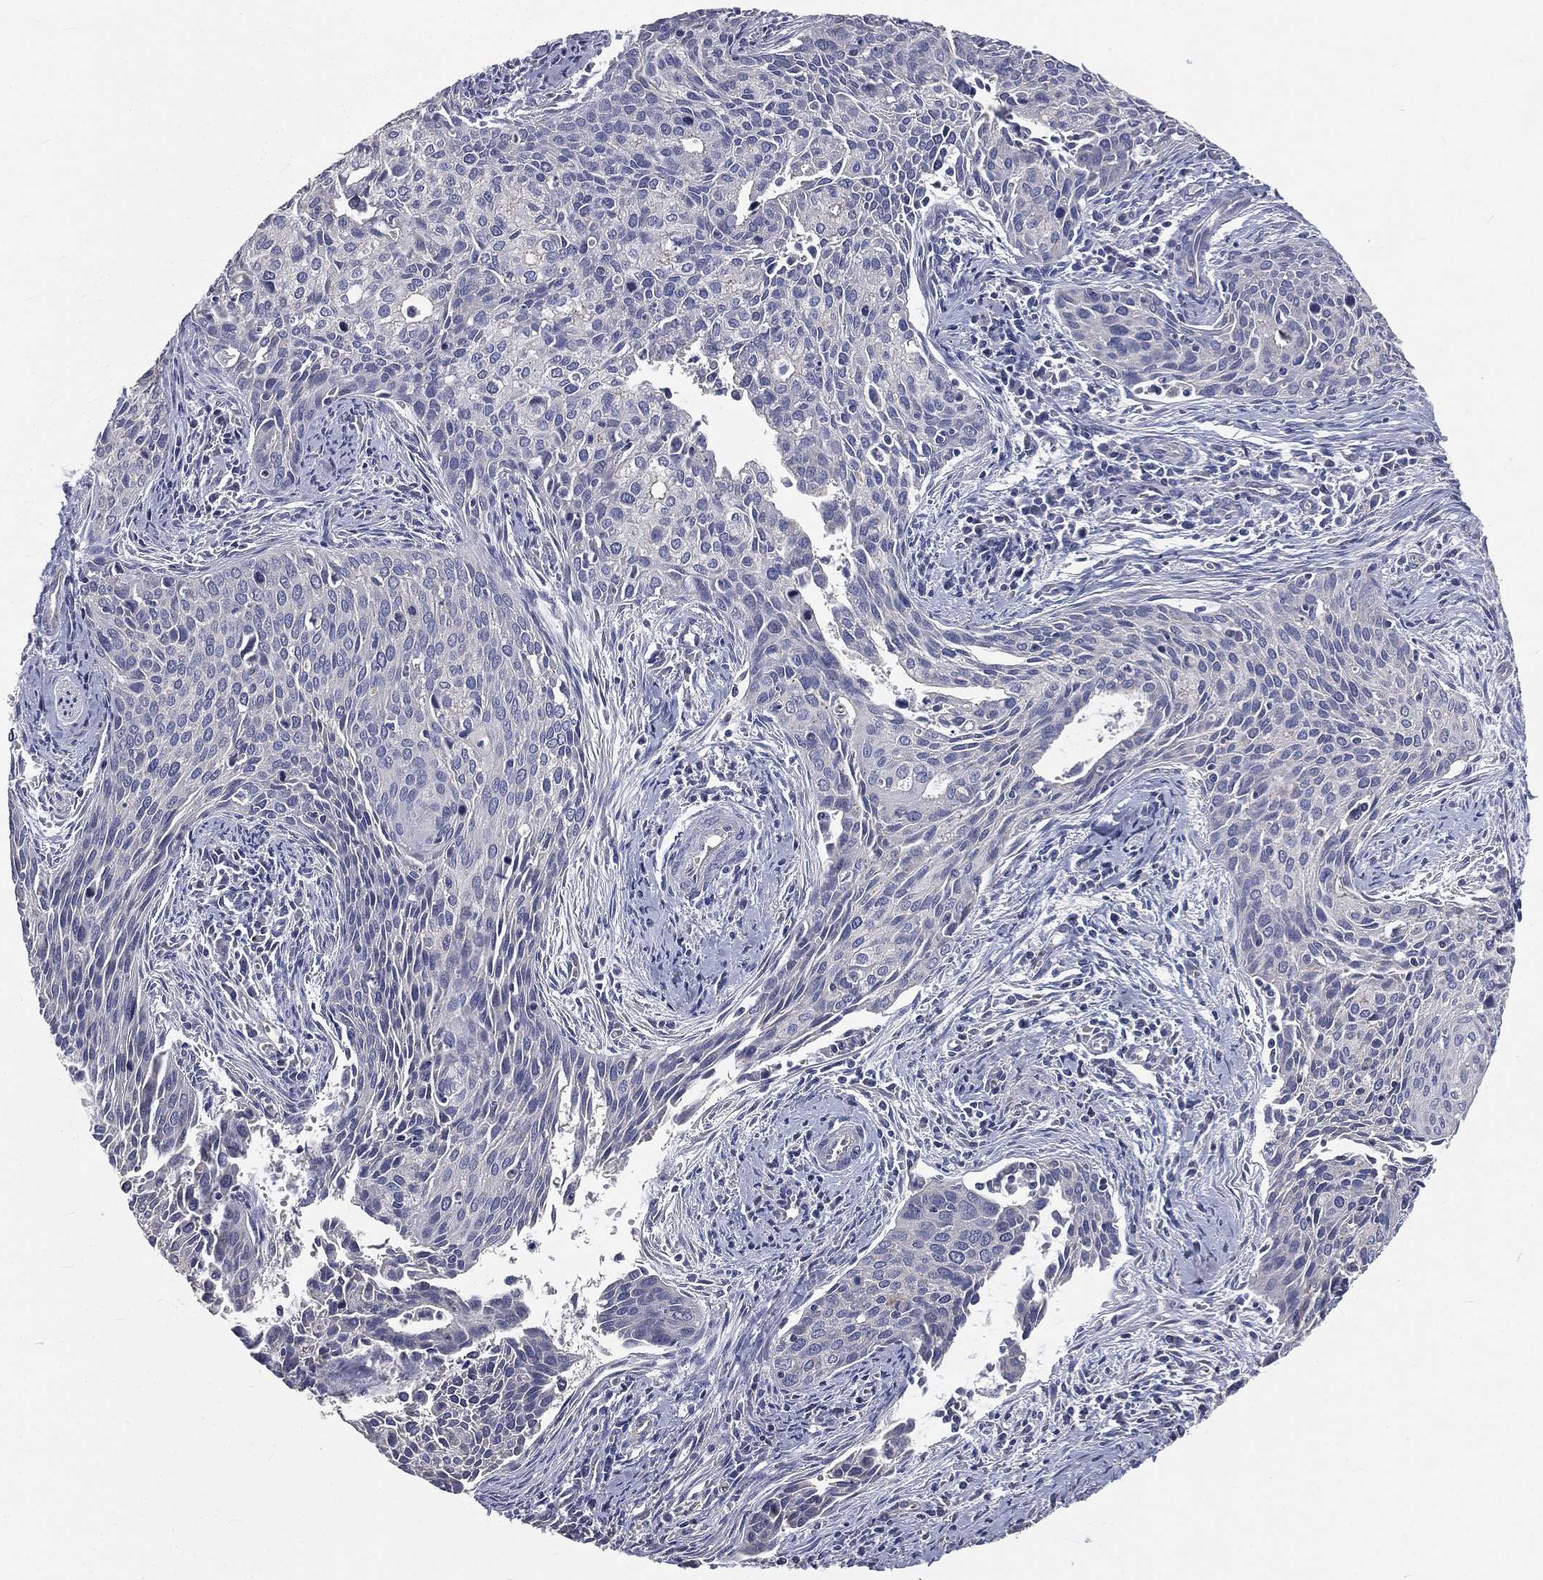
{"staining": {"intensity": "negative", "quantity": "none", "location": "none"}, "tissue": "cervical cancer", "cell_type": "Tumor cells", "image_type": "cancer", "snomed": [{"axis": "morphology", "description": "Squamous cell carcinoma, NOS"}, {"axis": "topography", "description": "Cervix"}], "caption": "High magnification brightfield microscopy of squamous cell carcinoma (cervical) stained with DAB (3,3'-diaminobenzidine) (brown) and counterstained with hematoxylin (blue): tumor cells show no significant staining.", "gene": "CROCC", "patient": {"sex": "female", "age": 29}}